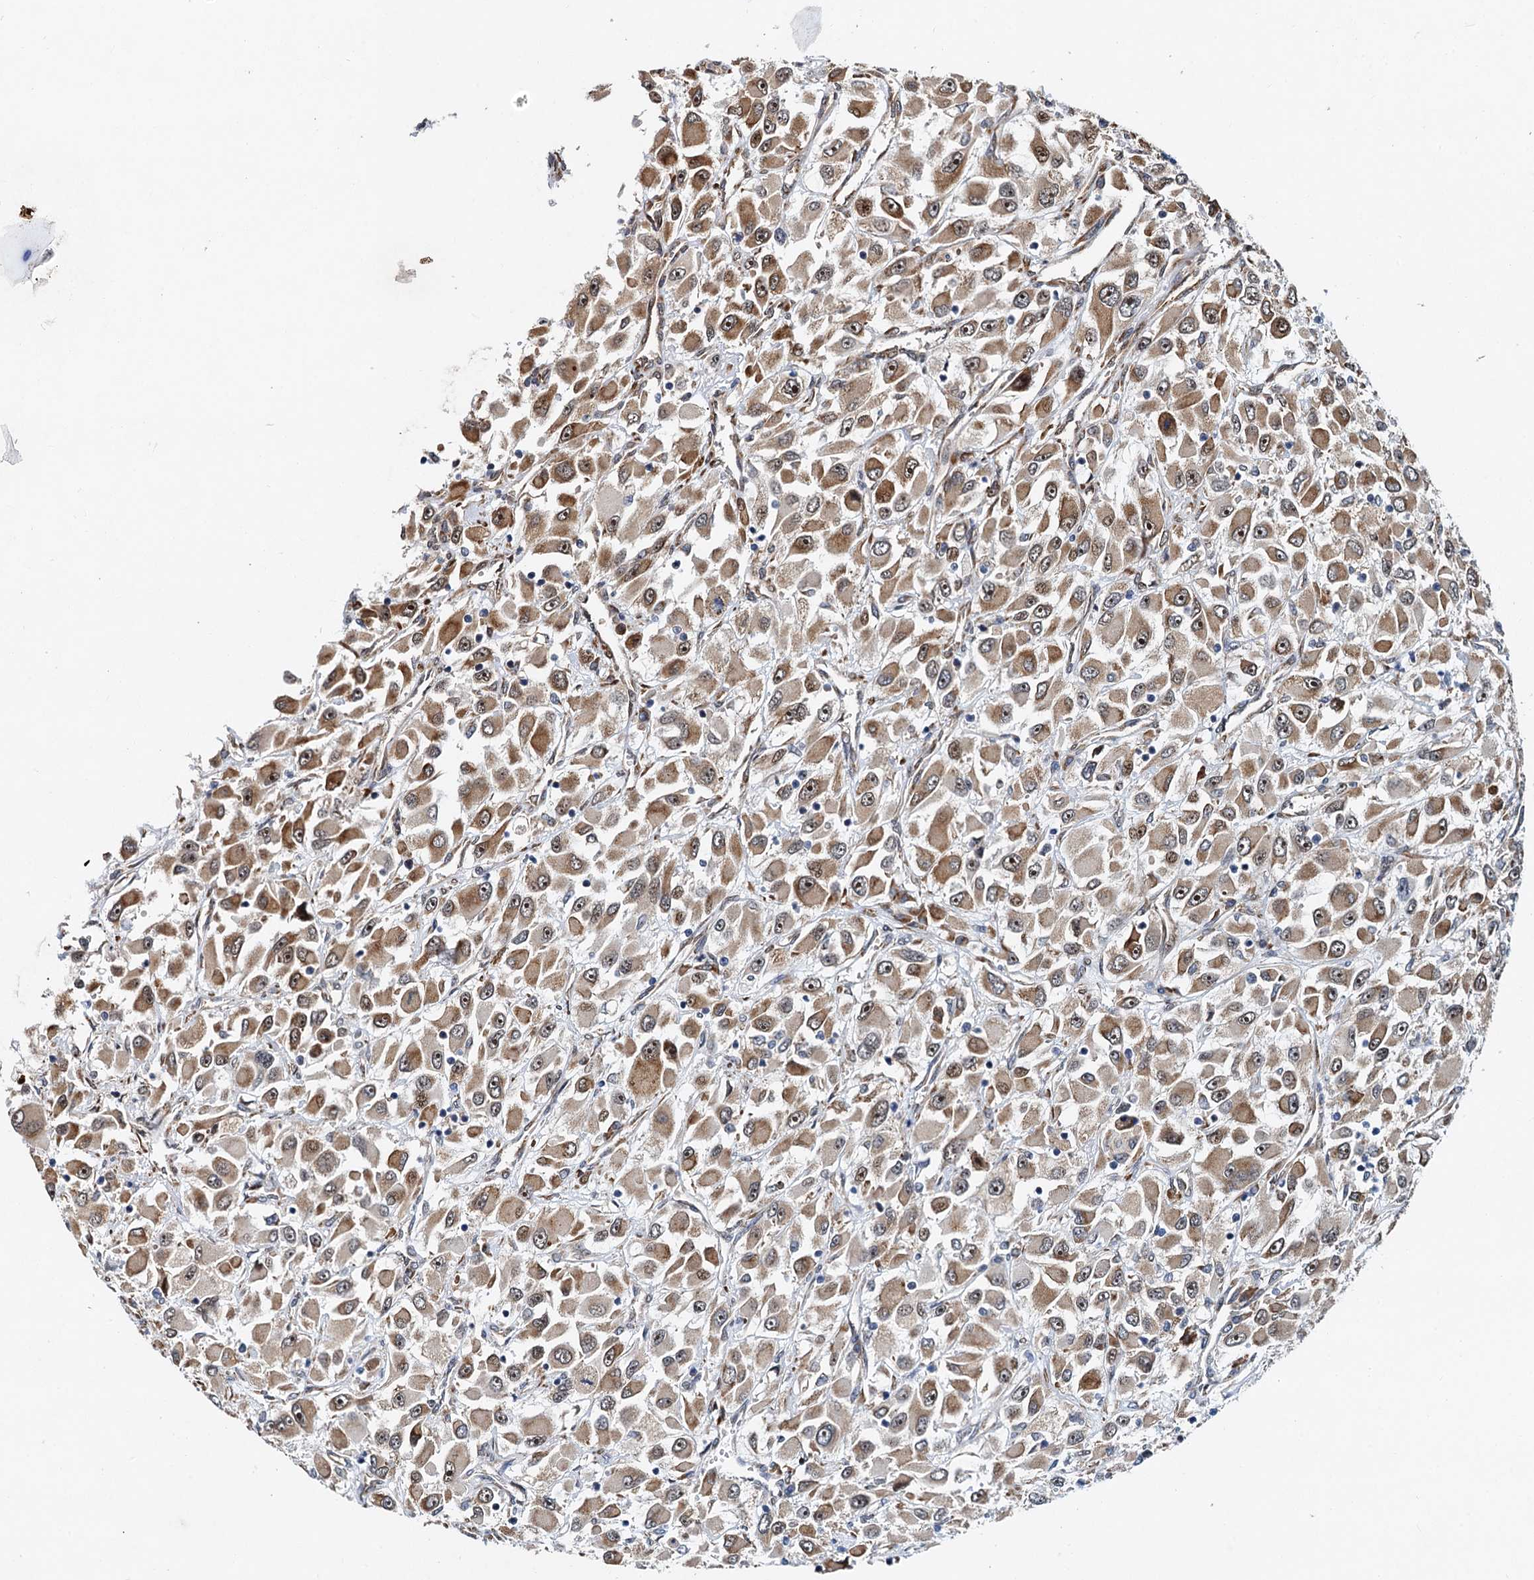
{"staining": {"intensity": "moderate", "quantity": ">75%", "location": "cytoplasmic/membranous,nuclear"}, "tissue": "renal cancer", "cell_type": "Tumor cells", "image_type": "cancer", "snomed": [{"axis": "morphology", "description": "Adenocarcinoma, NOS"}, {"axis": "topography", "description": "Kidney"}], "caption": "Renal cancer stained for a protein displays moderate cytoplasmic/membranous and nuclear positivity in tumor cells. Using DAB (brown) and hematoxylin (blue) stains, captured at high magnification using brightfield microscopy.", "gene": "DNAJC21", "patient": {"sex": "female", "age": 52}}